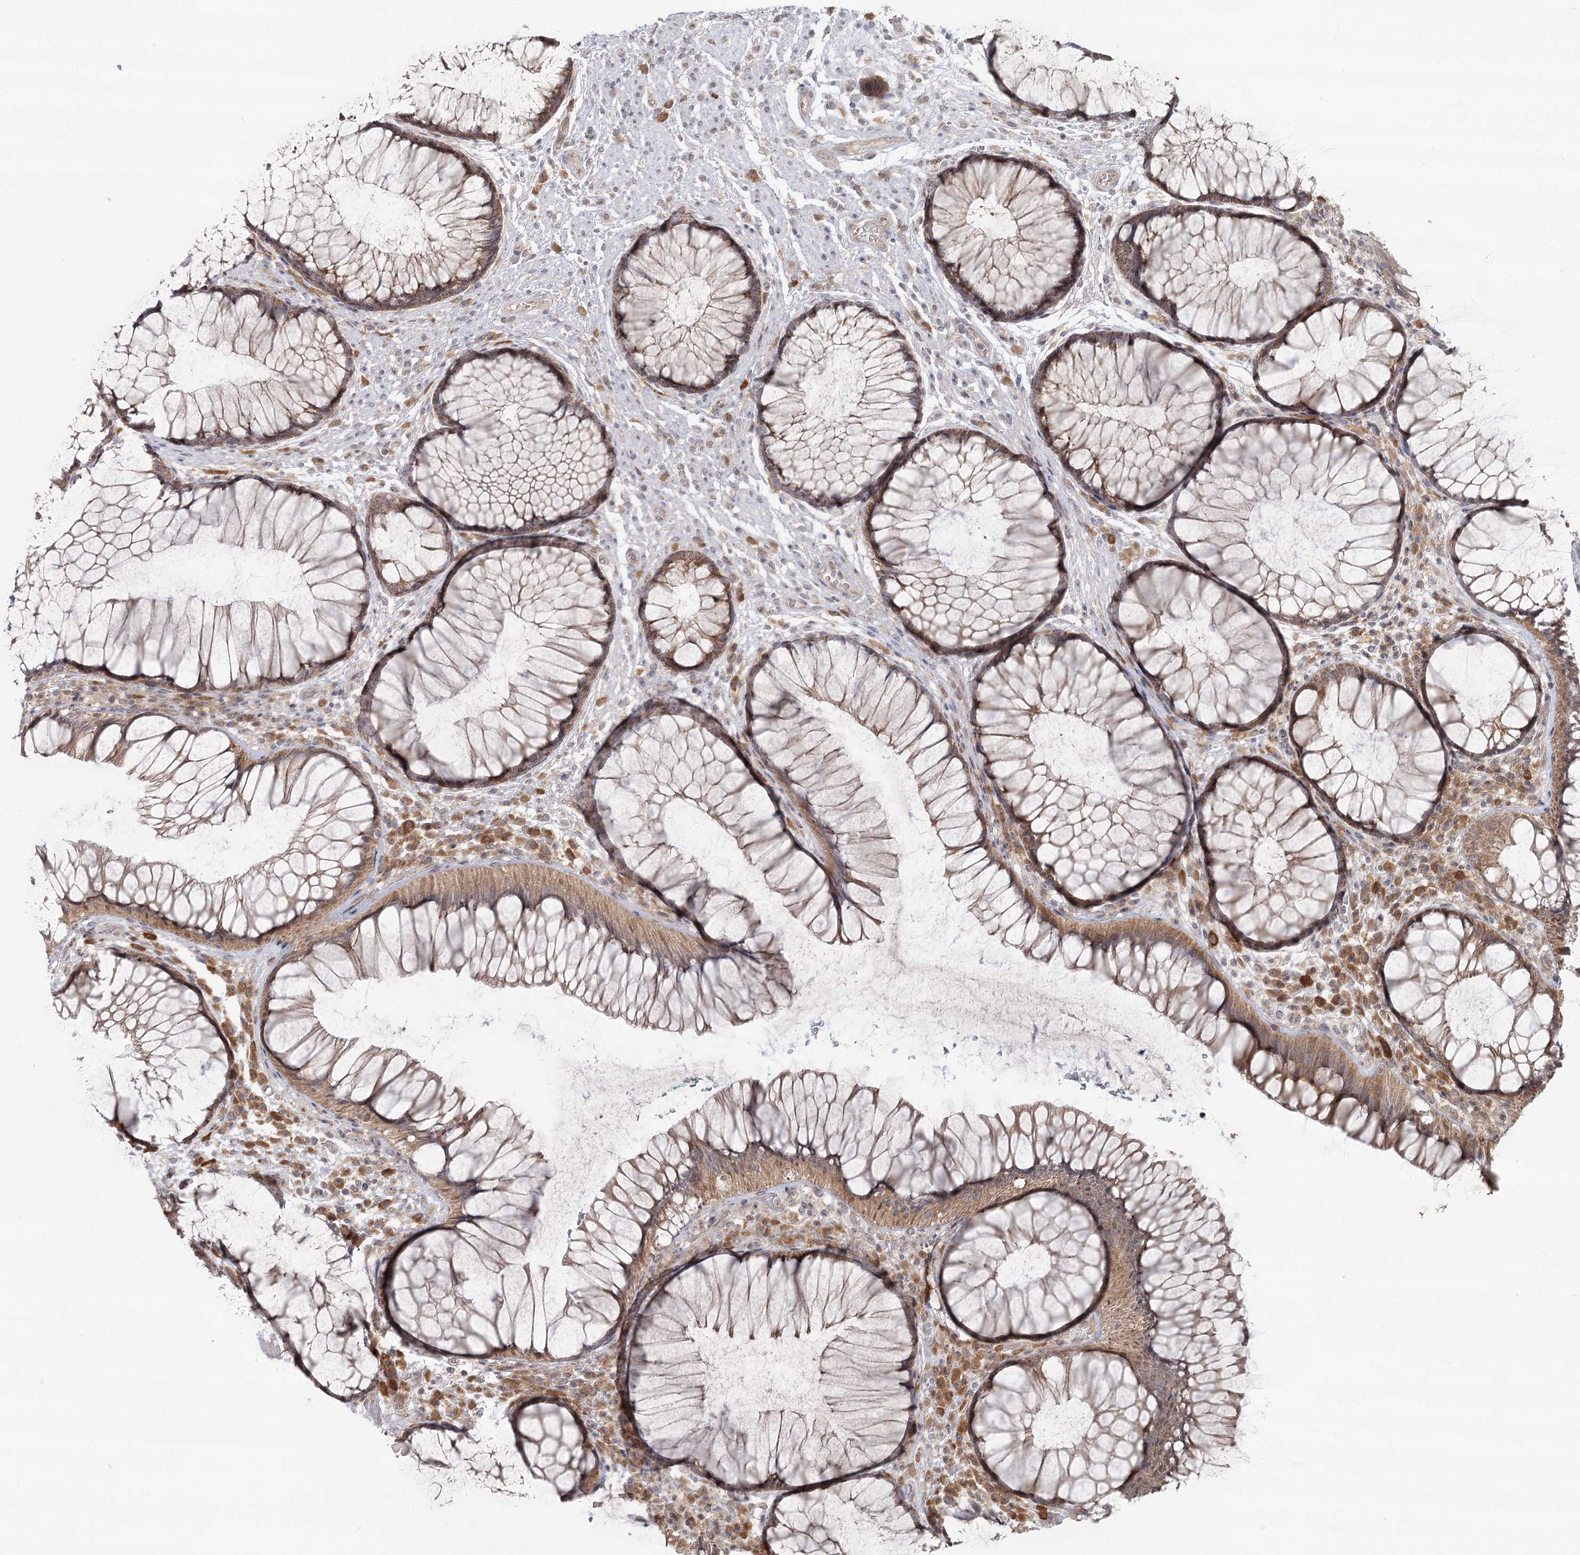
{"staining": {"intensity": "moderate", "quantity": ">75%", "location": "cytoplasmic/membranous"}, "tissue": "rectum", "cell_type": "Glandular cells", "image_type": "normal", "snomed": [{"axis": "morphology", "description": "Normal tissue, NOS"}, {"axis": "topography", "description": "Rectum"}], "caption": "Immunohistochemical staining of unremarkable rectum shows medium levels of moderate cytoplasmic/membranous staining in about >75% of glandular cells. Ihc stains the protein in brown and the nuclei are stained blue.", "gene": "THNSL1", "patient": {"sex": "male", "age": 51}}